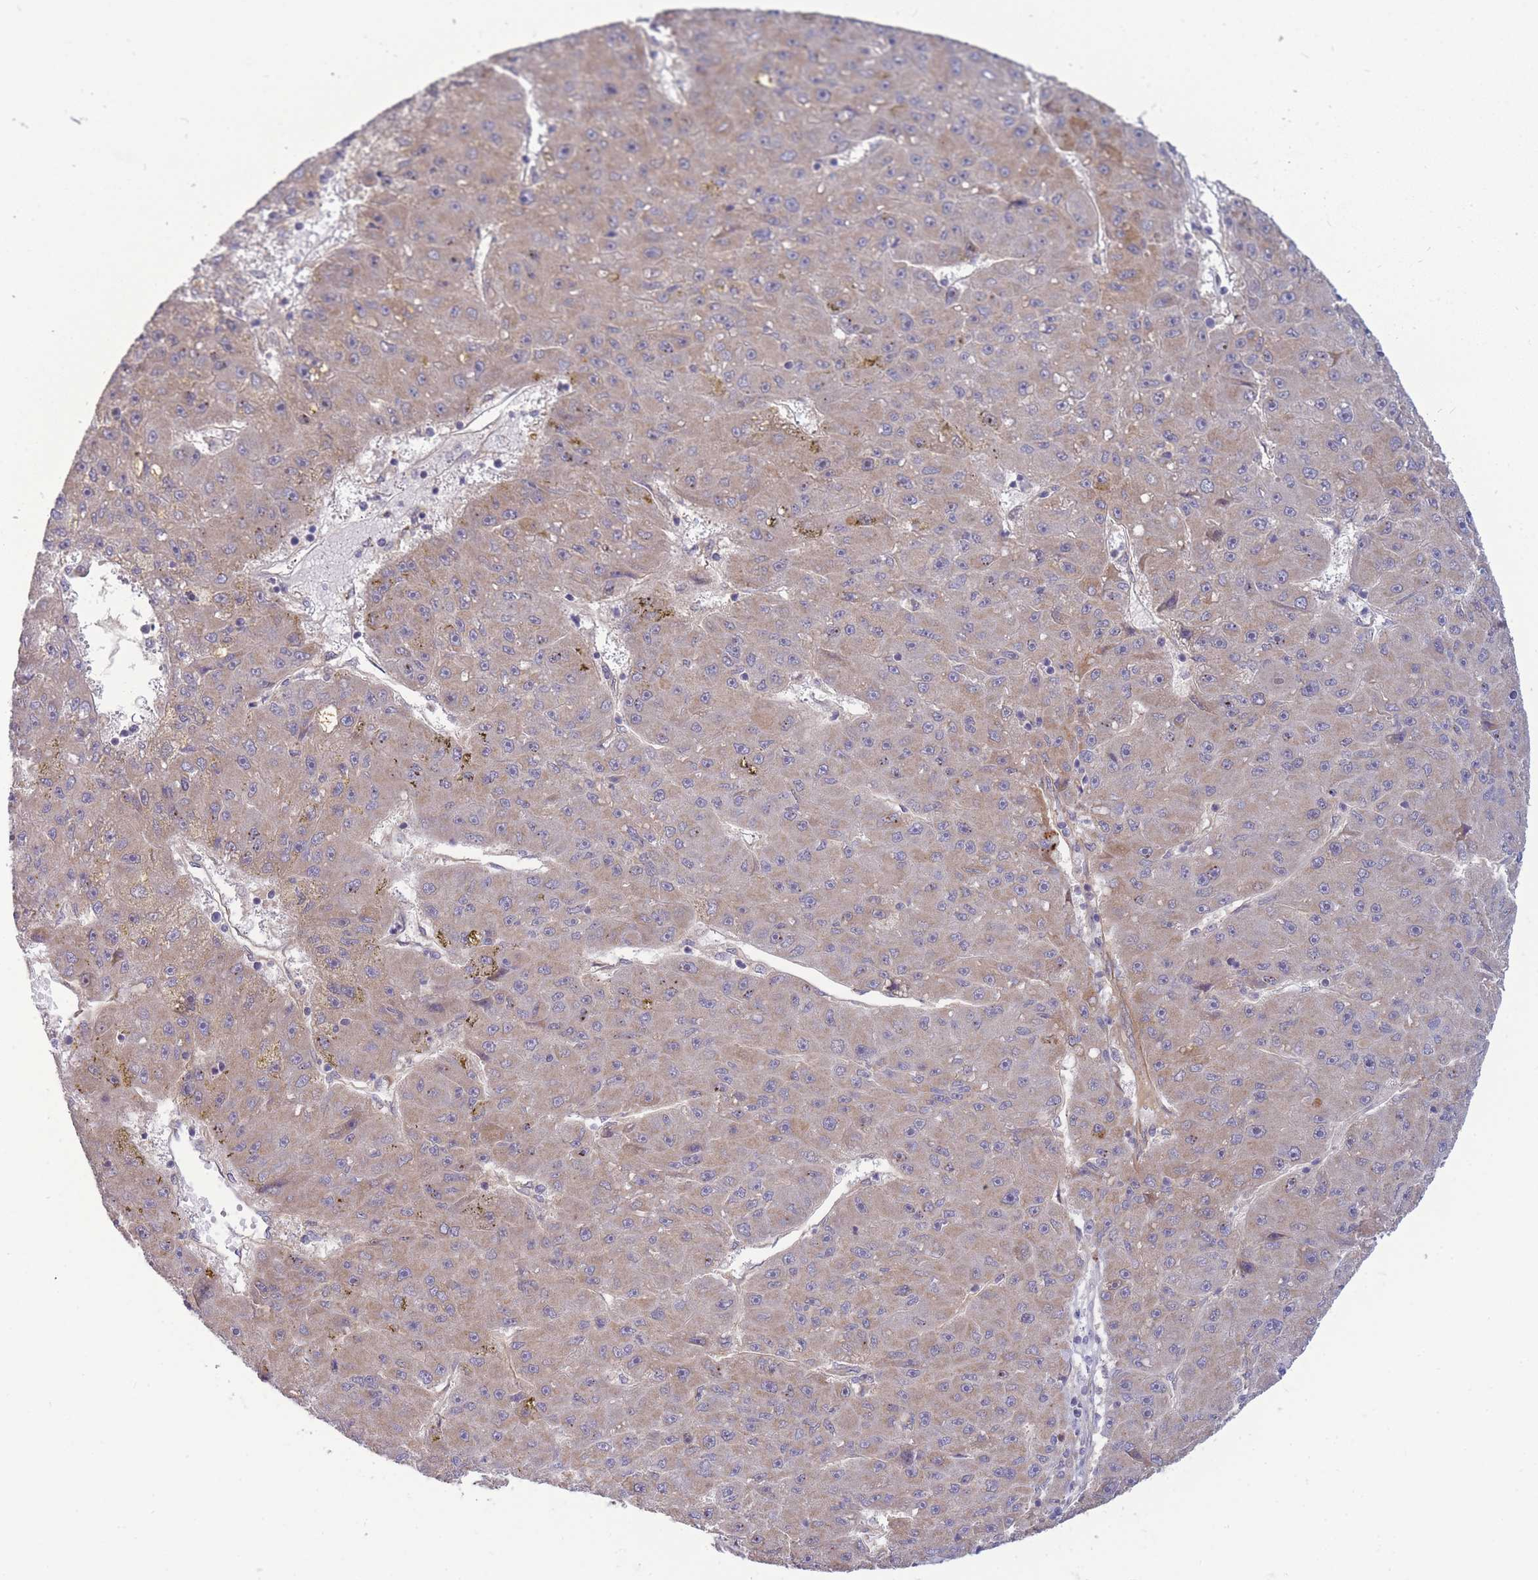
{"staining": {"intensity": "weak", "quantity": ">75%", "location": "cytoplasmic/membranous"}, "tissue": "liver cancer", "cell_type": "Tumor cells", "image_type": "cancer", "snomed": [{"axis": "morphology", "description": "Carcinoma, Hepatocellular, NOS"}, {"axis": "topography", "description": "Liver"}], "caption": "Human liver cancer (hepatocellular carcinoma) stained with a brown dye demonstrates weak cytoplasmic/membranous positive staining in about >75% of tumor cells.", "gene": "NDUFAF5", "patient": {"sex": "male", "age": 67}}